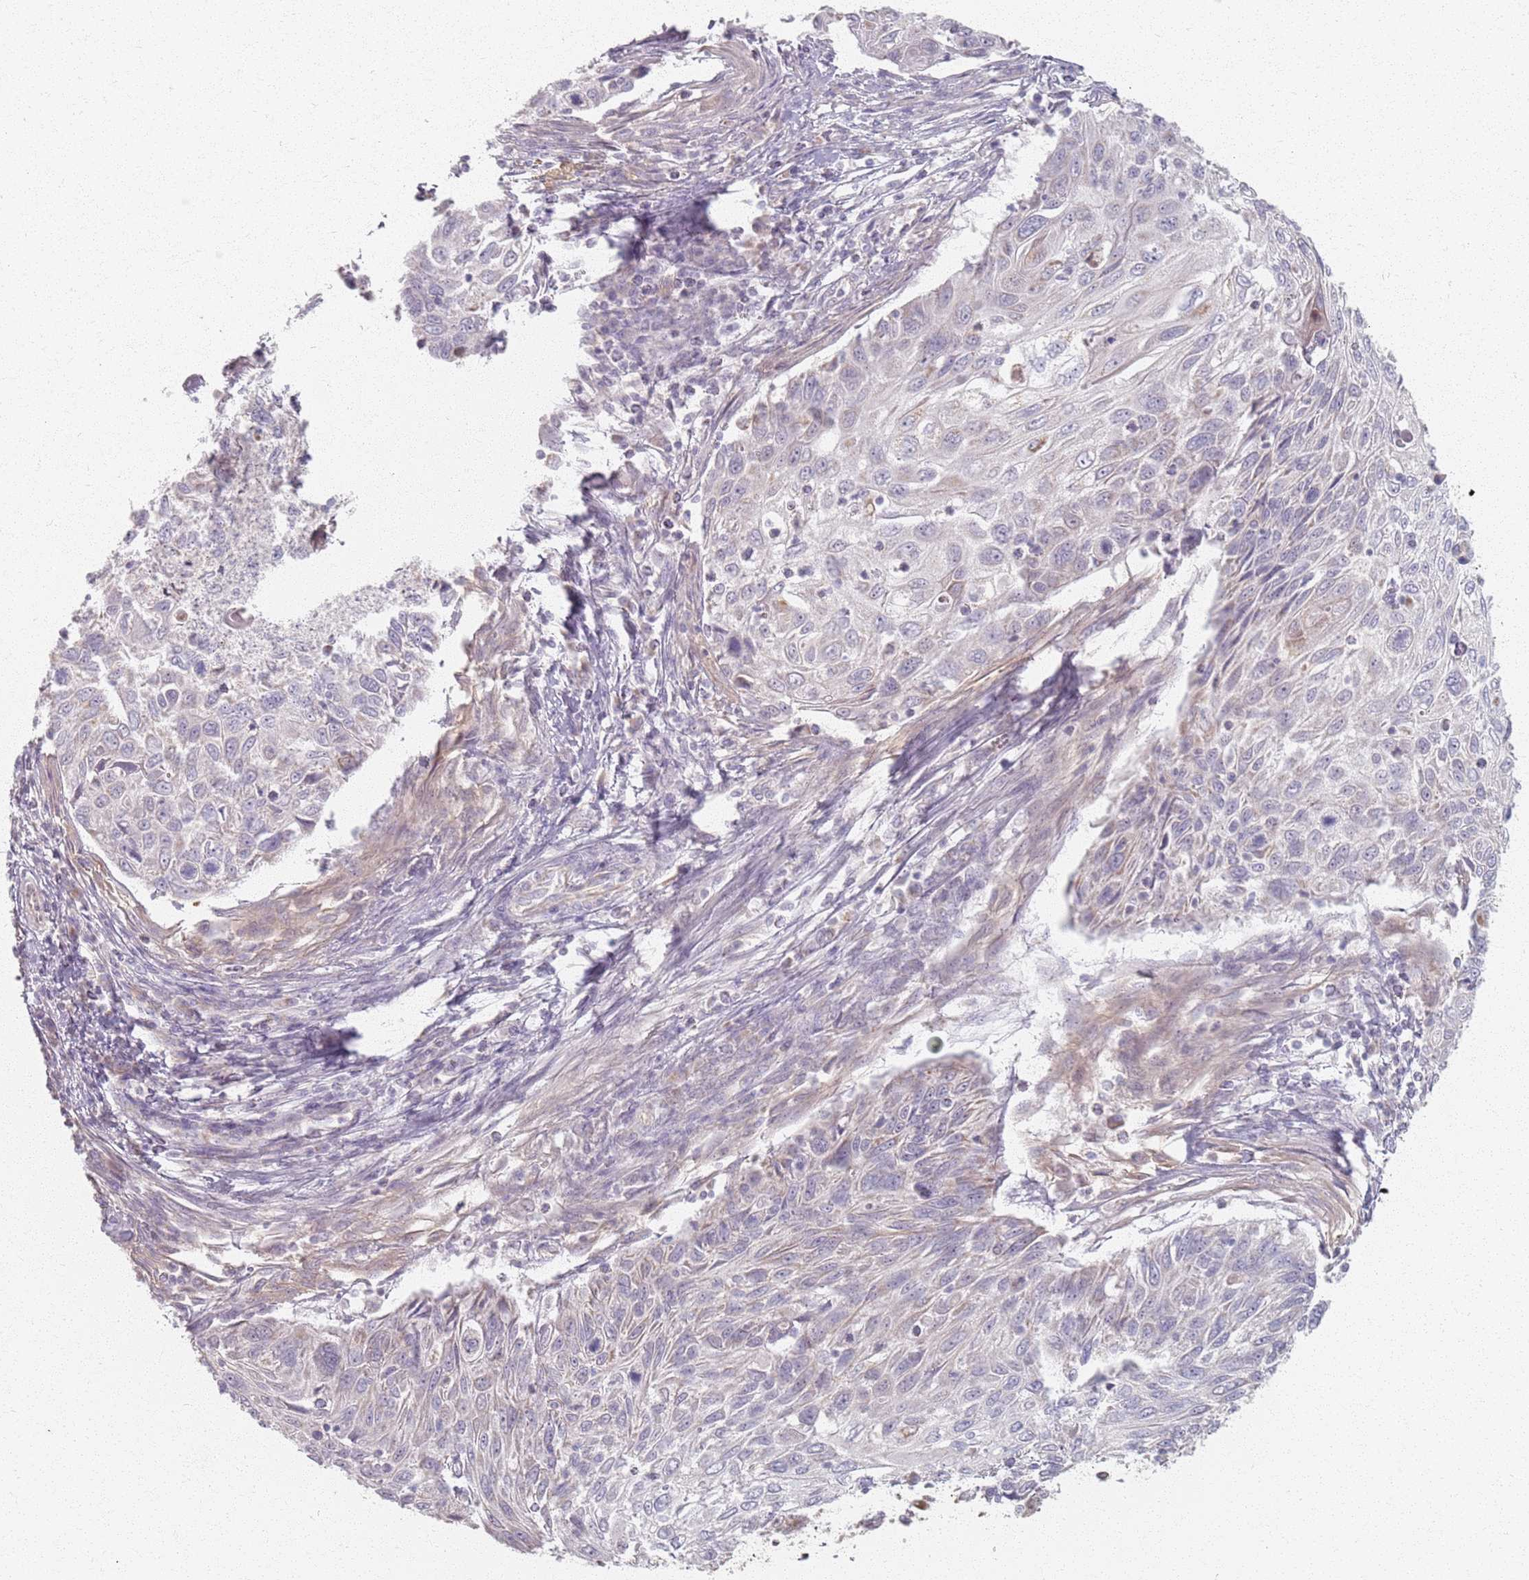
{"staining": {"intensity": "negative", "quantity": "none", "location": "none"}, "tissue": "cervical cancer", "cell_type": "Tumor cells", "image_type": "cancer", "snomed": [{"axis": "morphology", "description": "Squamous cell carcinoma, NOS"}, {"axis": "topography", "description": "Cervix"}], "caption": "A micrograph of cervical cancer stained for a protein shows no brown staining in tumor cells.", "gene": "PKD2L2", "patient": {"sex": "female", "age": 70}}